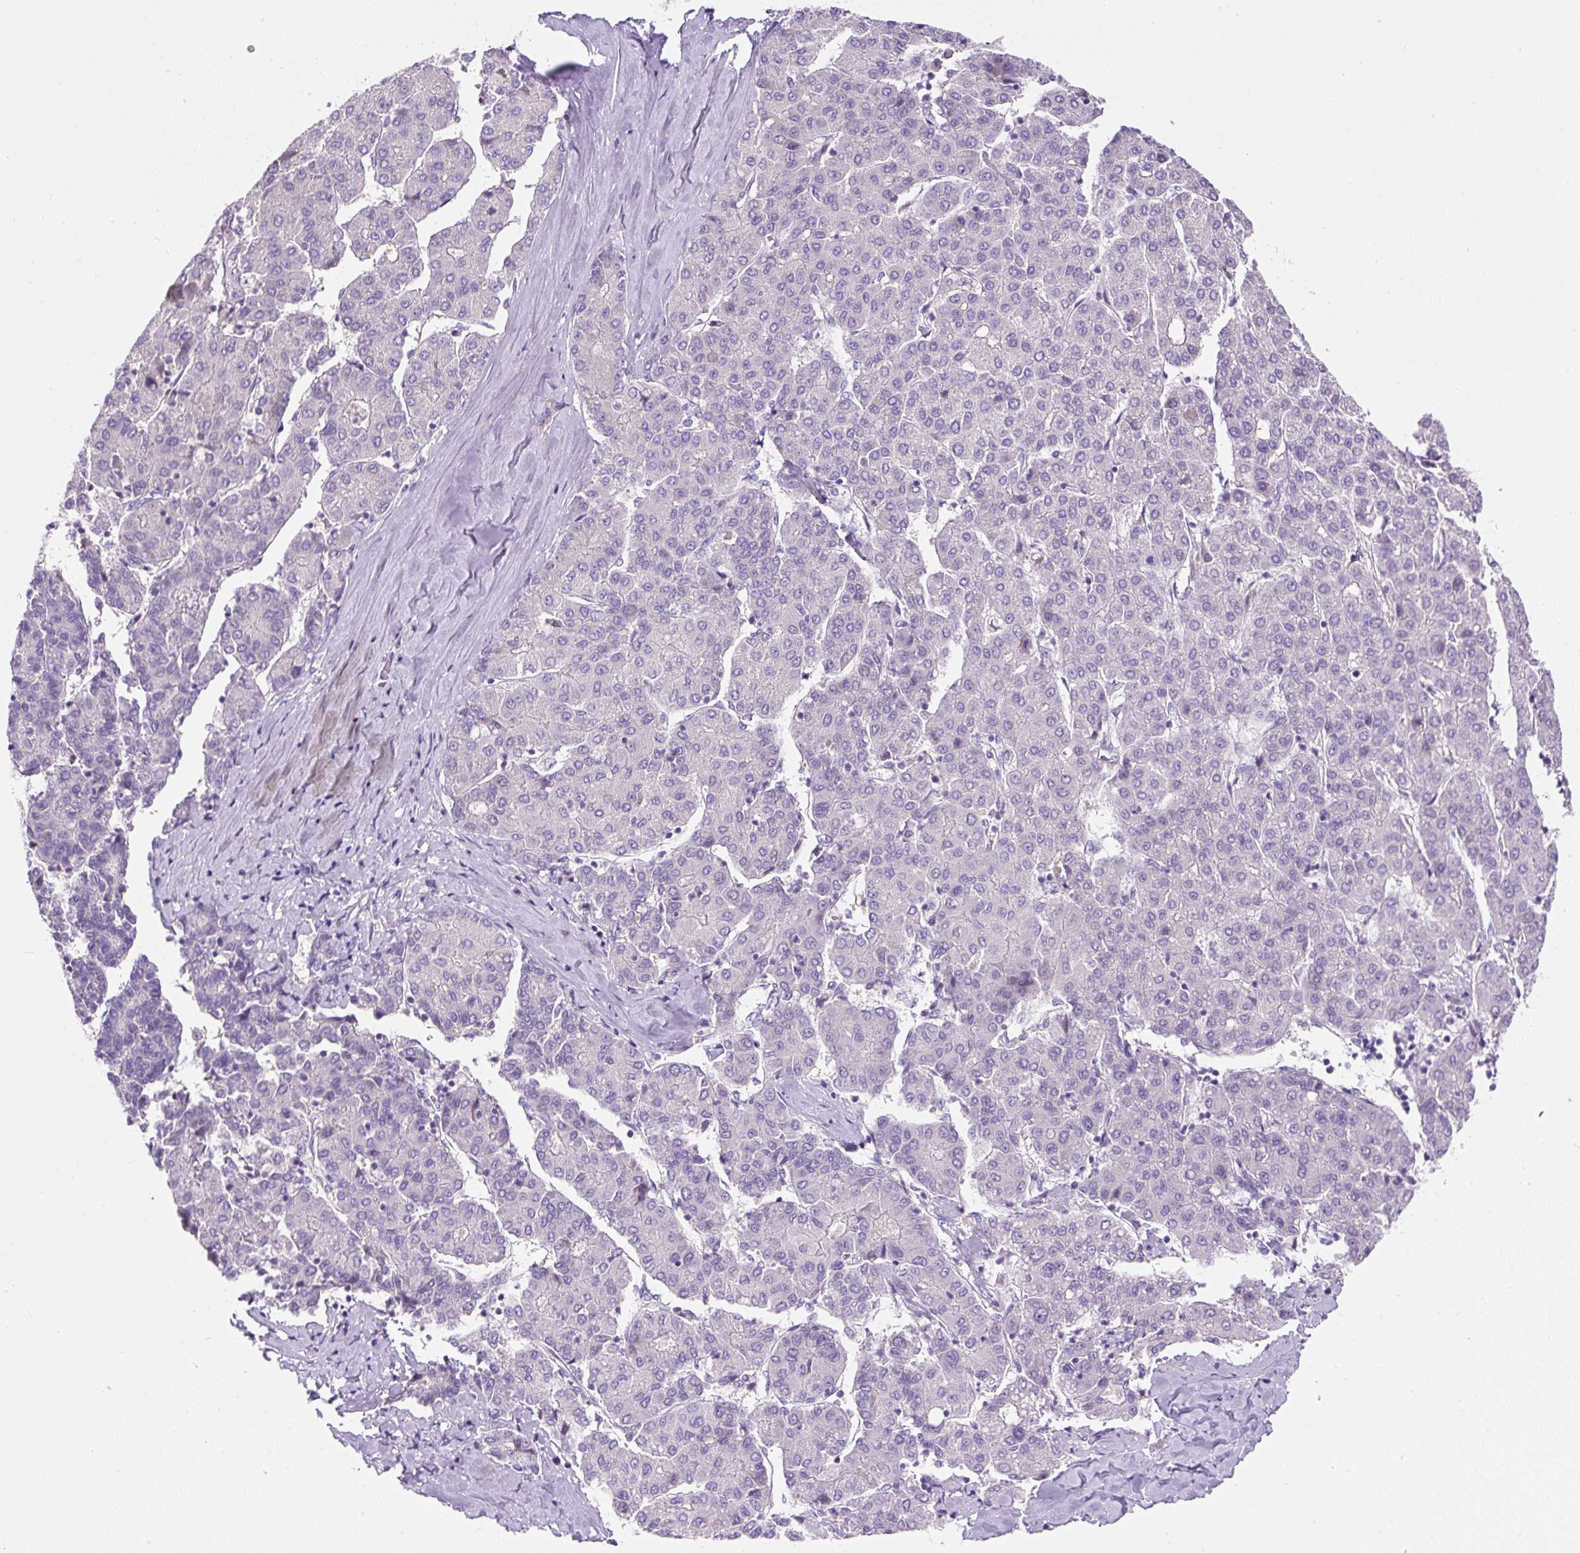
{"staining": {"intensity": "negative", "quantity": "none", "location": "none"}, "tissue": "liver cancer", "cell_type": "Tumor cells", "image_type": "cancer", "snomed": [{"axis": "morphology", "description": "Carcinoma, Hepatocellular, NOS"}, {"axis": "topography", "description": "Liver"}], "caption": "Immunohistochemistry of liver hepatocellular carcinoma exhibits no positivity in tumor cells.", "gene": "SUSD5", "patient": {"sex": "male", "age": 65}}